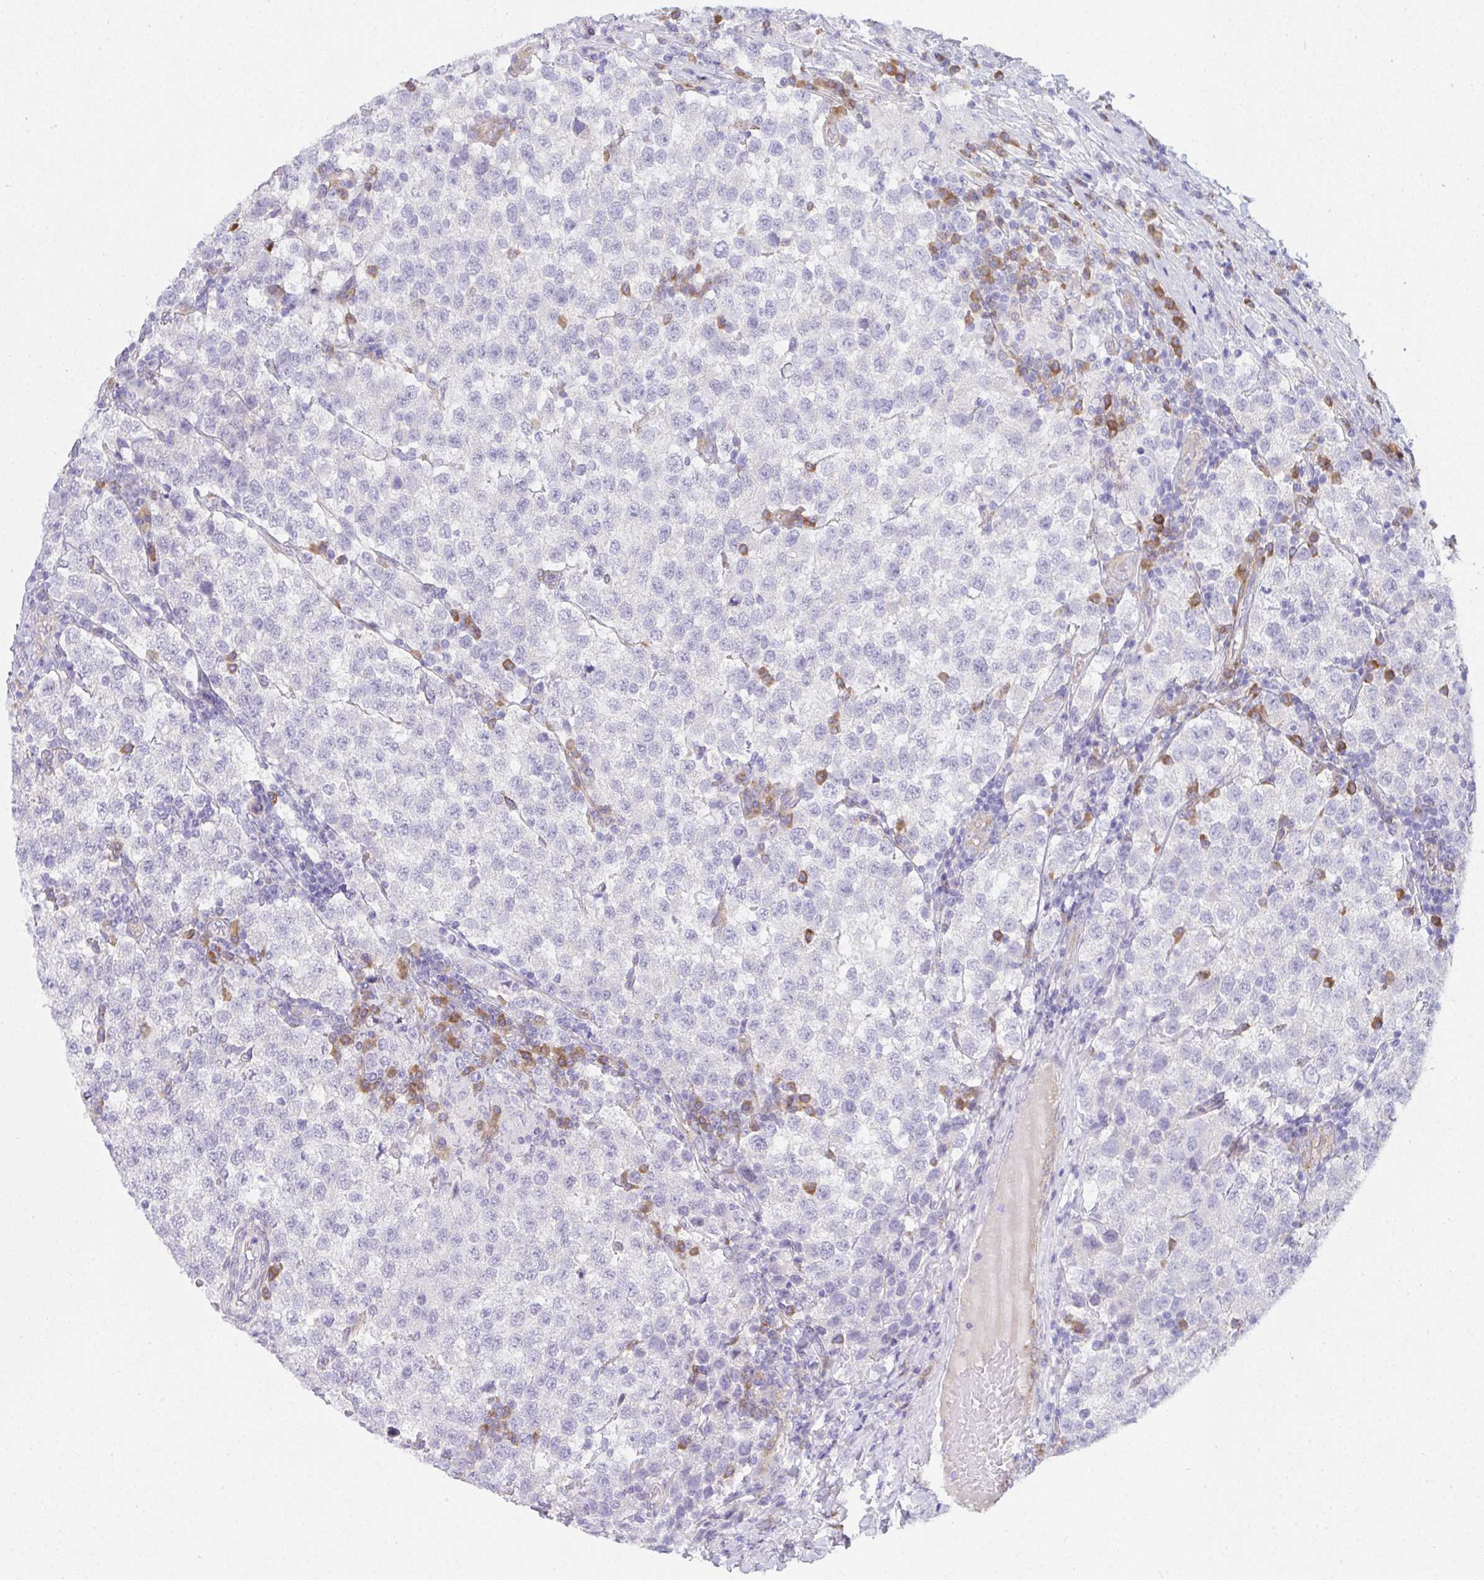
{"staining": {"intensity": "negative", "quantity": "none", "location": "none"}, "tissue": "testis cancer", "cell_type": "Tumor cells", "image_type": "cancer", "snomed": [{"axis": "morphology", "description": "Seminoma, NOS"}, {"axis": "topography", "description": "Testis"}], "caption": "DAB (3,3'-diaminobenzidine) immunohistochemical staining of human testis cancer (seminoma) displays no significant staining in tumor cells.", "gene": "GAB1", "patient": {"sex": "male", "age": 34}}